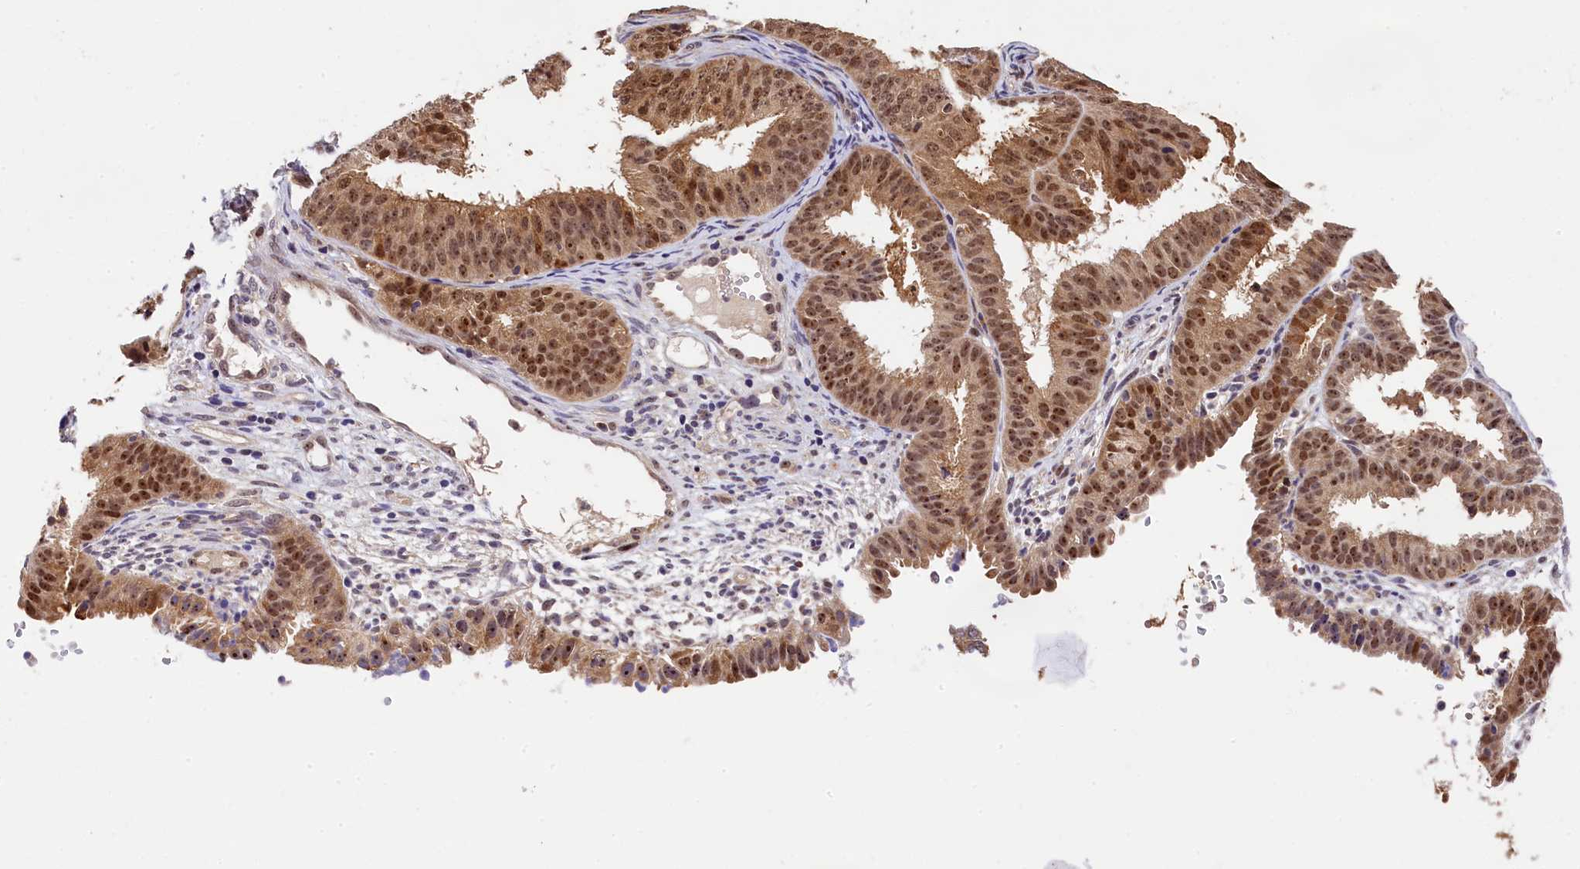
{"staining": {"intensity": "moderate", "quantity": ">75%", "location": "cytoplasmic/membranous,nuclear"}, "tissue": "endometrial cancer", "cell_type": "Tumor cells", "image_type": "cancer", "snomed": [{"axis": "morphology", "description": "Adenocarcinoma, NOS"}, {"axis": "topography", "description": "Endometrium"}], "caption": "An image showing moderate cytoplasmic/membranous and nuclear expression in about >75% of tumor cells in endometrial cancer (adenocarcinoma), as visualized by brown immunohistochemical staining.", "gene": "EIF6", "patient": {"sex": "female", "age": 51}}